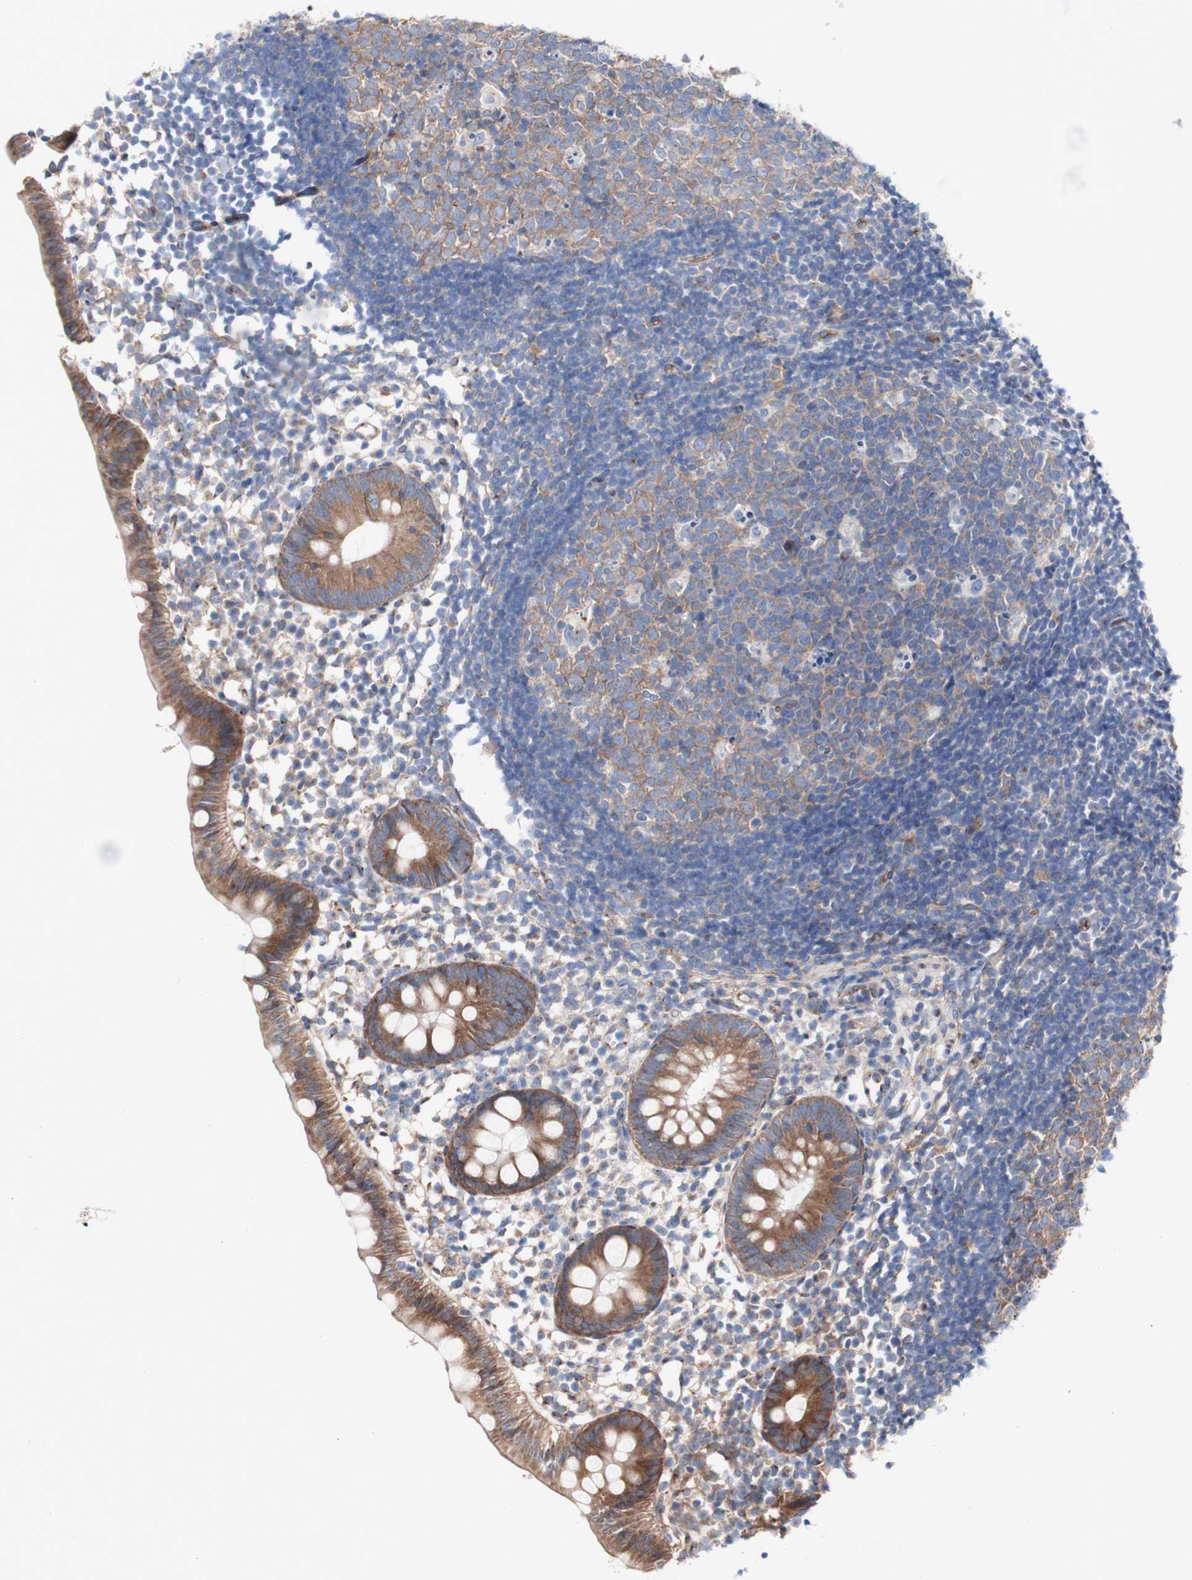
{"staining": {"intensity": "moderate", "quantity": ">75%", "location": "cytoplasmic/membranous"}, "tissue": "appendix", "cell_type": "Glandular cells", "image_type": "normal", "snomed": [{"axis": "morphology", "description": "Normal tissue, NOS"}, {"axis": "topography", "description": "Appendix"}], "caption": "Immunohistochemical staining of benign appendix reveals >75% levels of moderate cytoplasmic/membranous protein expression in about >75% of glandular cells. The staining is performed using DAB brown chromogen to label protein expression. The nuclei are counter-stained blue using hematoxylin.", "gene": "LRIG3", "patient": {"sex": "female", "age": 20}}